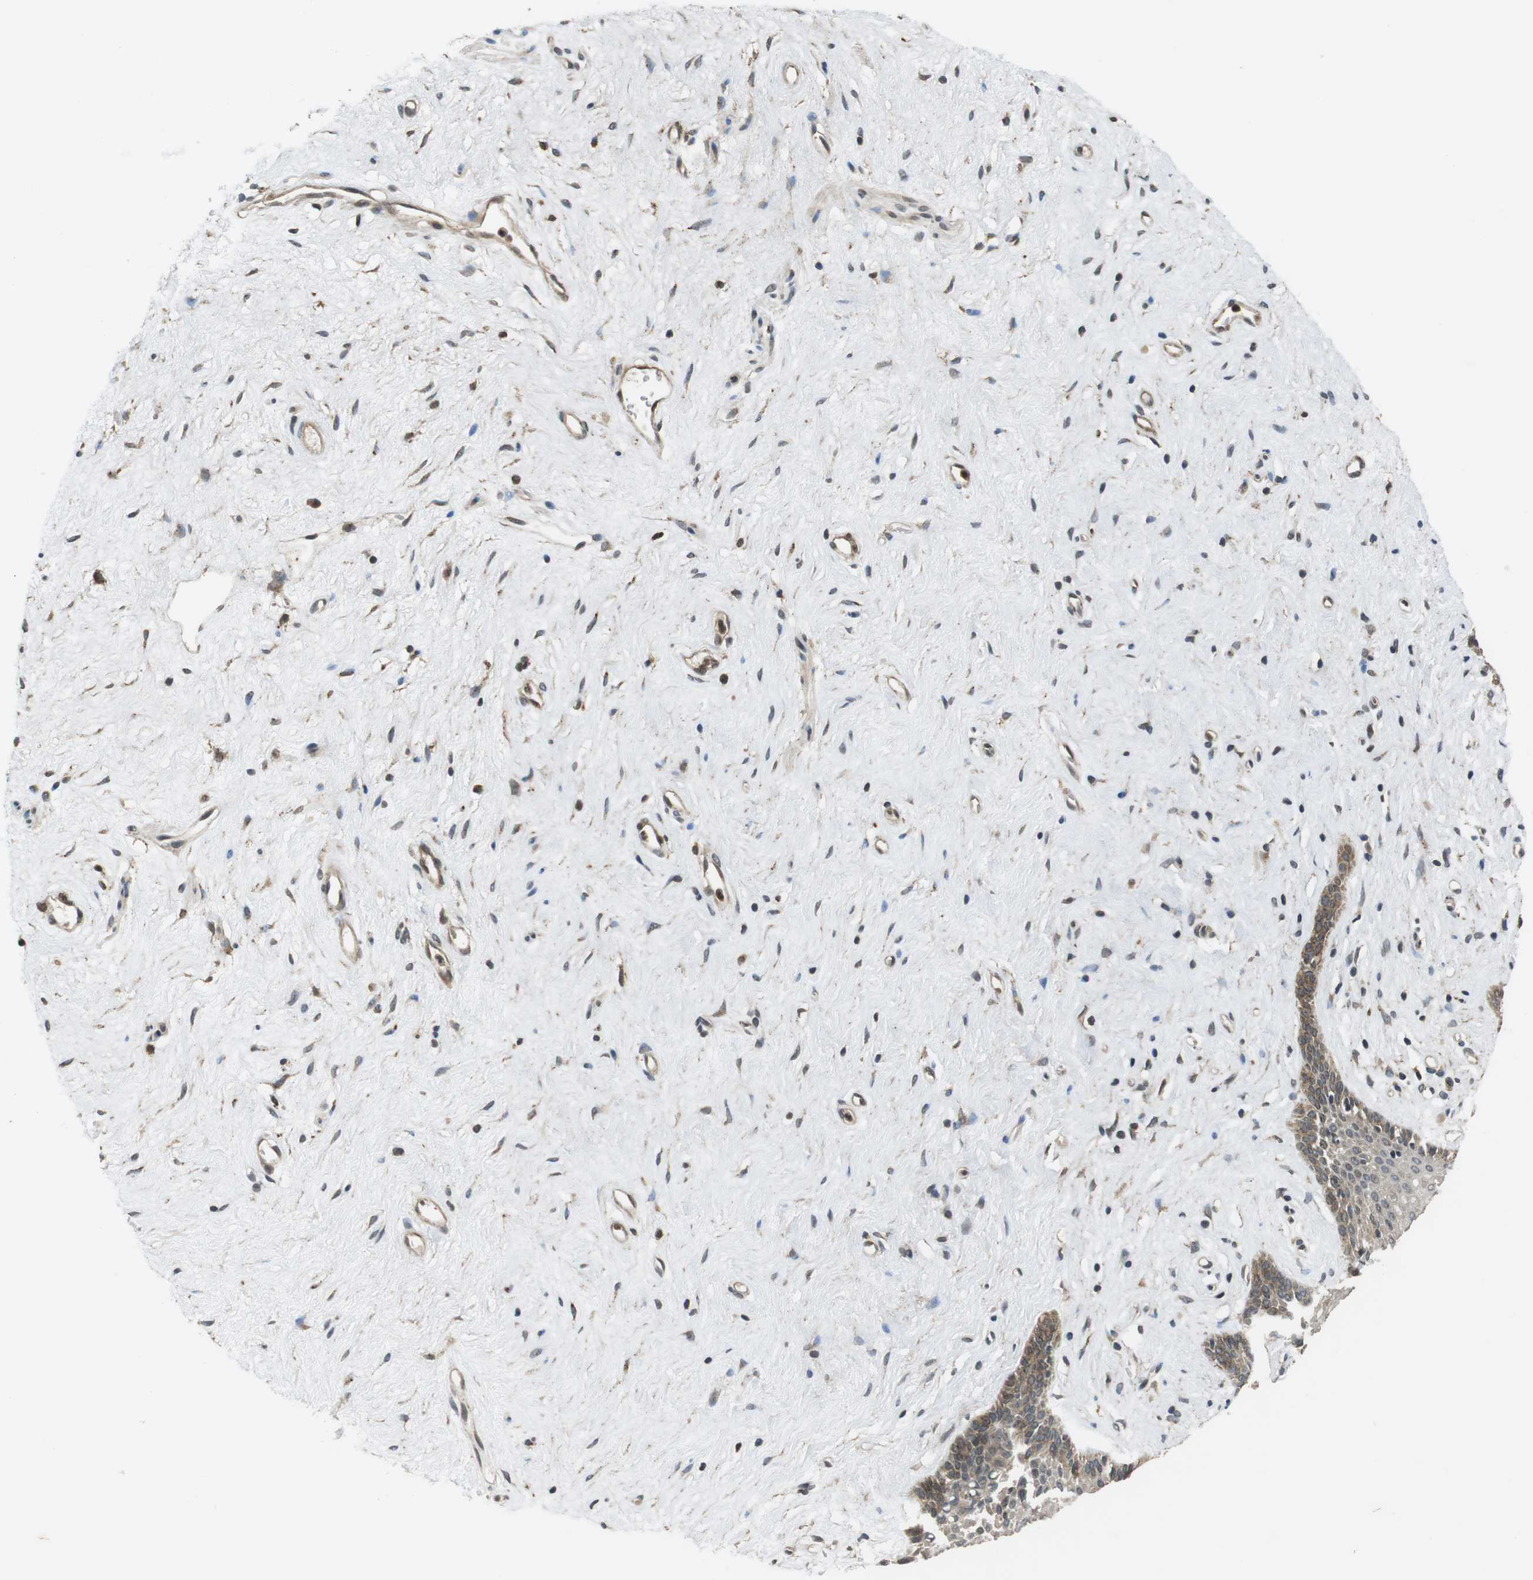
{"staining": {"intensity": "weak", "quantity": "<25%", "location": "cytoplasmic/membranous,nuclear"}, "tissue": "vagina", "cell_type": "Squamous epithelial cells", "image_type": "normal", "snomed": [{"axis": "morphology", "description": "Normal tissue, NOS"}, {"axis": "topography", "description": "Vagina"}], "caption": "This is an immunohistochemistry image of normal vagina. There is no staining in squamous epithelial cells.", "gene": "FZD10", "patient": {"sex": "female", "age": 44}}